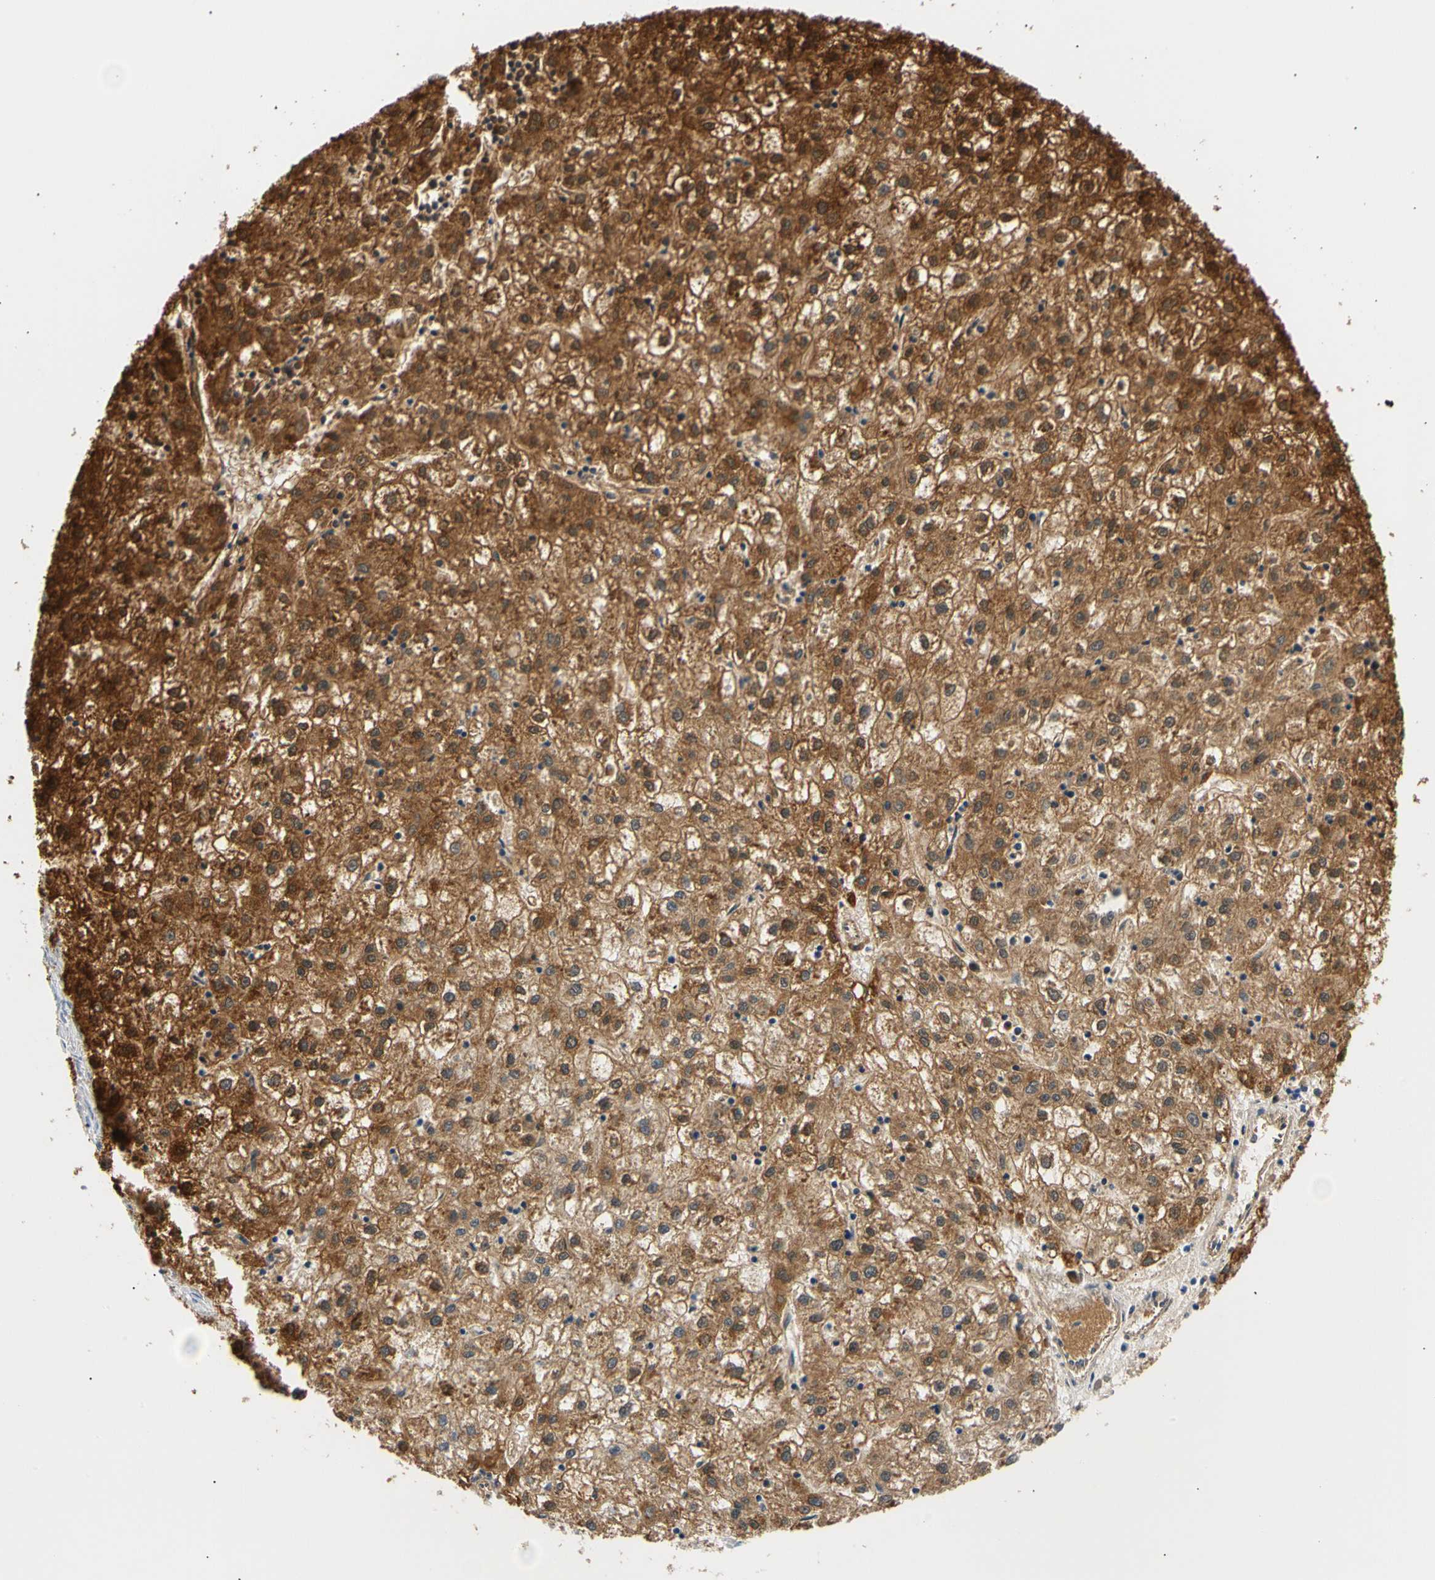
{"staining": {"intensity": "strong", "quantity": ">75%", "location": "cytoplasmic/membranous"}, "tissue": "liver cancer", "cell_type": "Tumor cells", "image_type": "cancer", "snomed": [{"axis": "morphology", "description": "Carcinoma, Hepatocellular, NOS"}, {"axis": "topography", "description": "Liver"}], "caption": "This is a micrograph of IHC staining of liver hepatocellular carcinoma, which shows strong positivity in the cytoplasmic/membranous of tumor cells.", "gene": "ACAT1", "patient": {"sex": "male", "age": 72}}